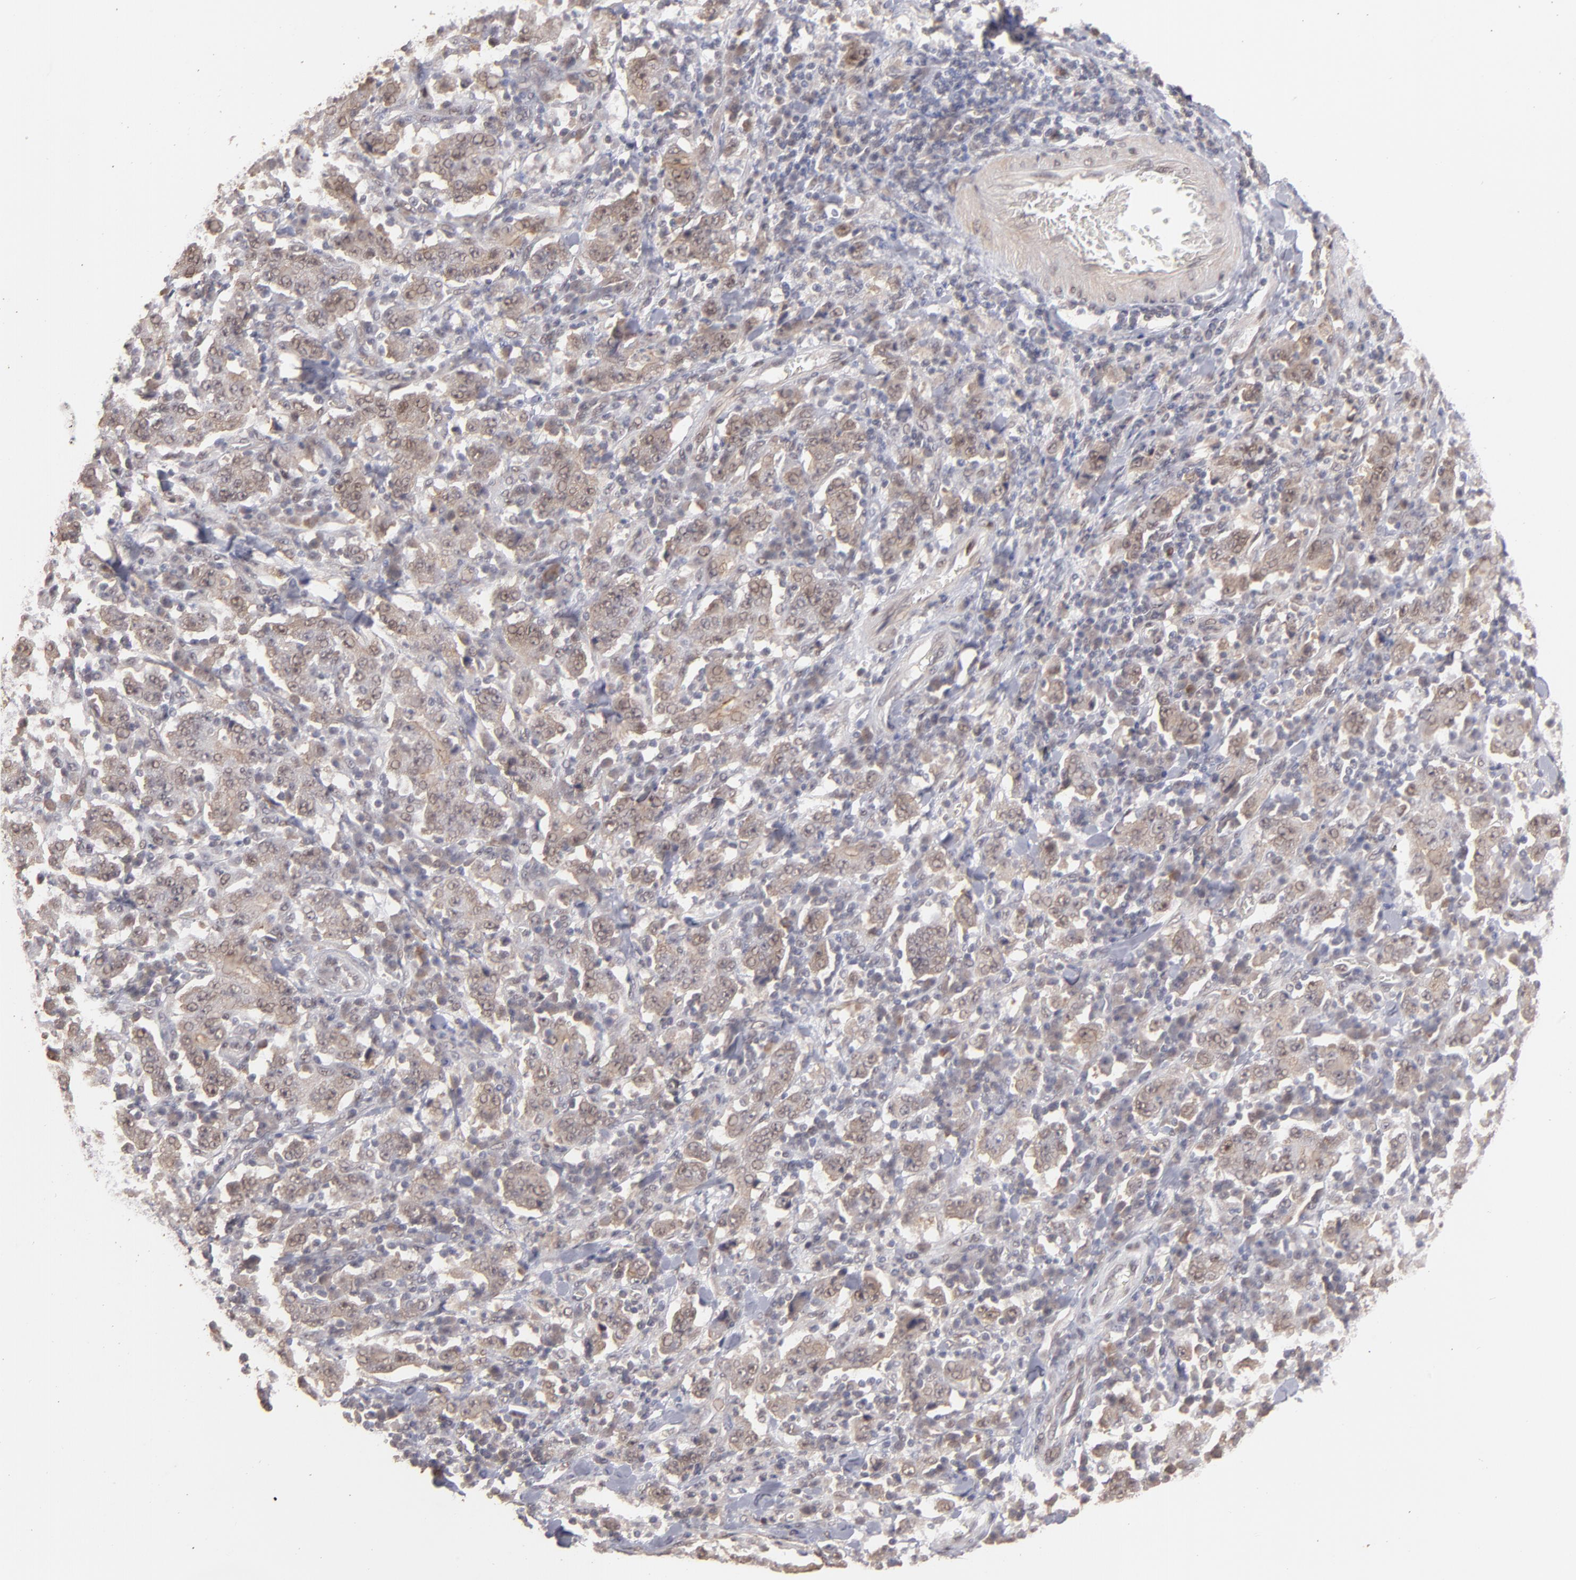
{"staining": {"intensity": "weak", "quantity": ">75%", "location": "cytoplasmic/membranous,nuclear"}, "tissue": "stomach cancer", "cell_type": "Tumor cells", "image_type": "cancer", "snomed": [{"axis": "morphology", "description": "Normal tissue, NOS"}, {"axis": "morphology", "description": "Adenocarcinoma, NOS"}, {"axis": "topography", "description": "Stomach, upper"}, {"axis": "topography", "description": "Stomach"}], "caption": "The immunohistochemical stain shows weak cytoplasmic/membranous and nuclear staining in tumor cells of adenocarcinoma (stomach) tissue.", "gene": "CLOCK", "patient": {"sex": "male", "age": 59}}